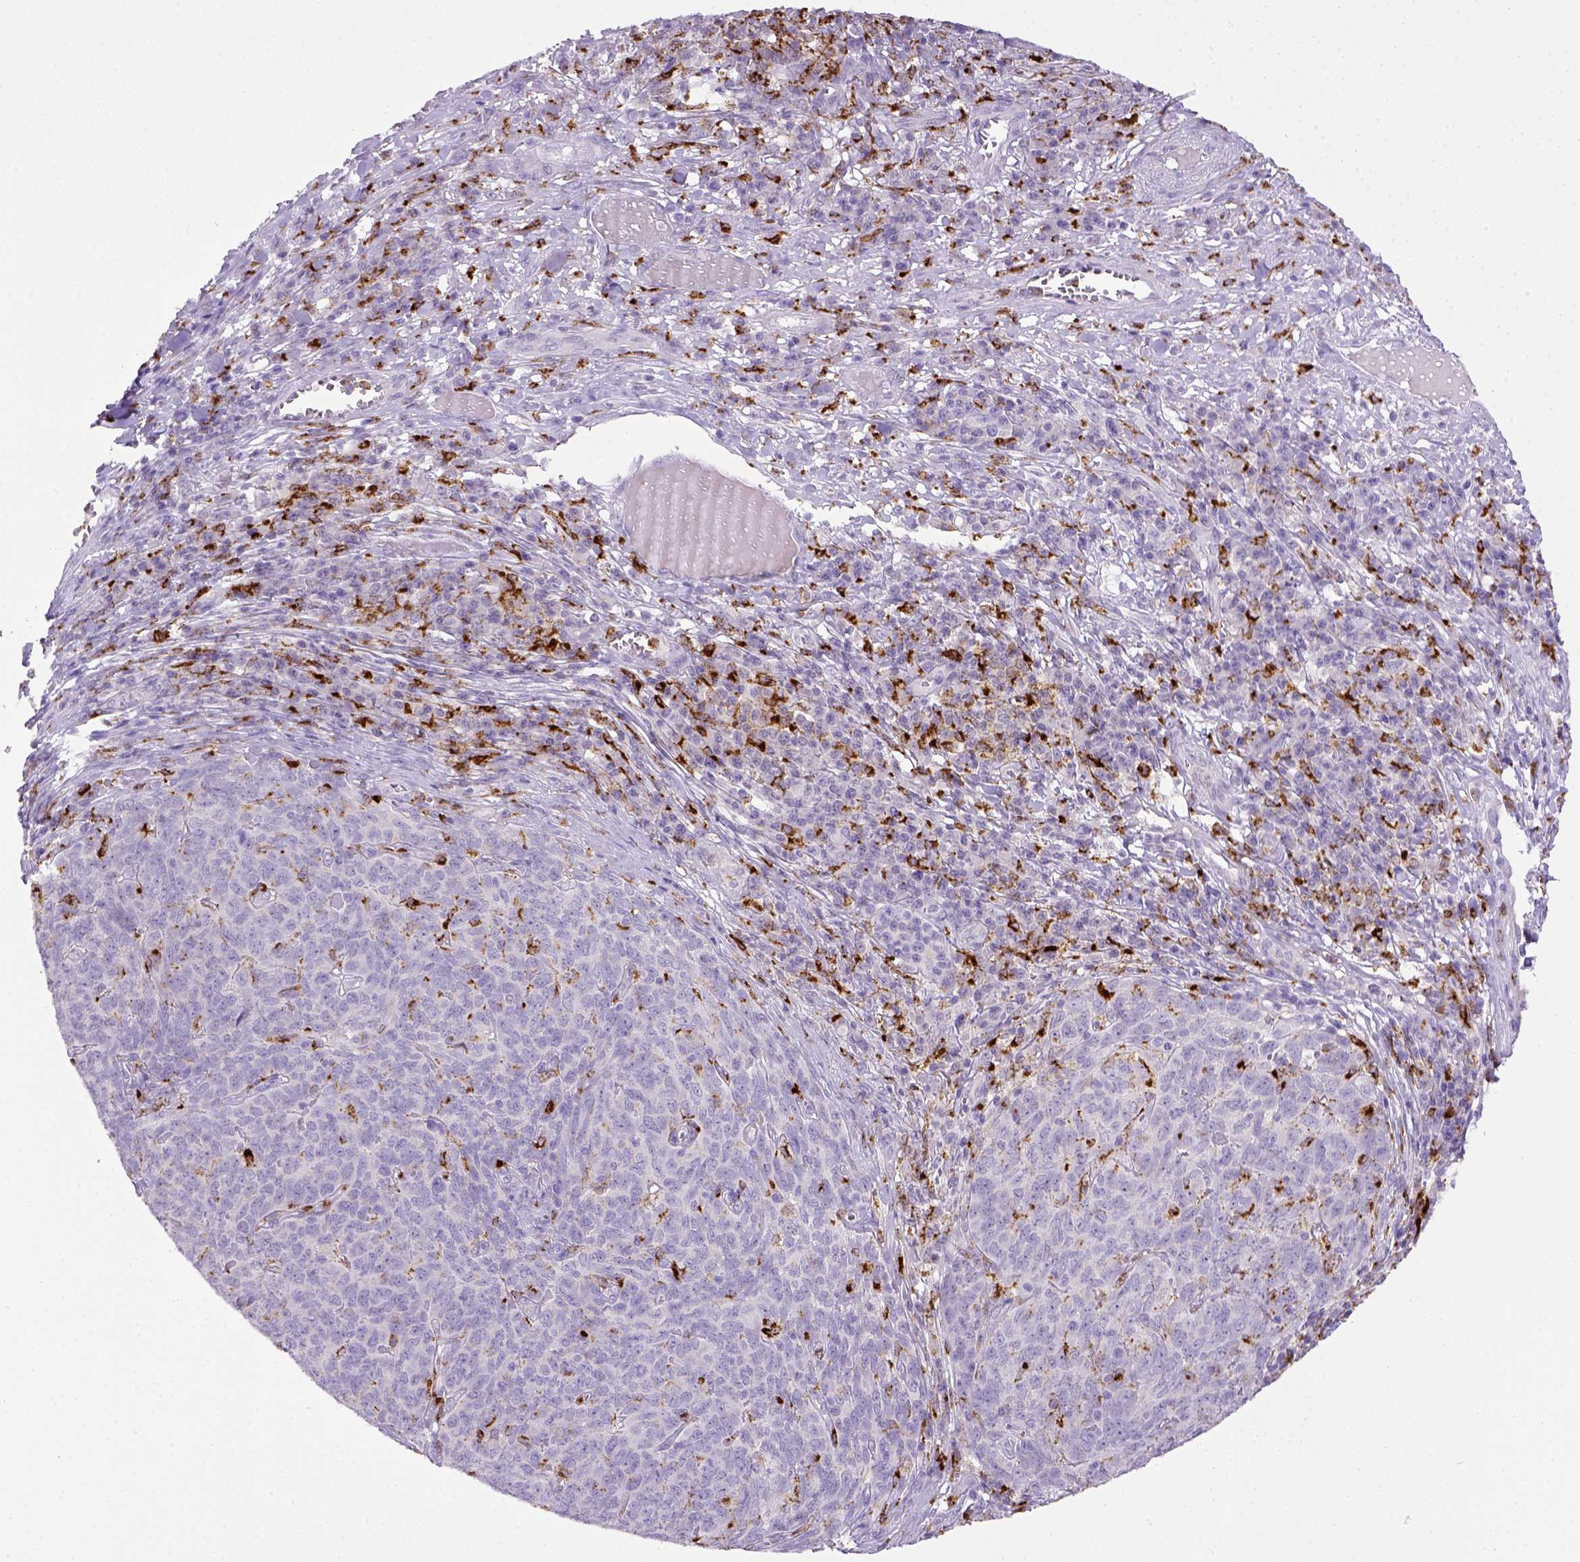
{"staining": {"intensity": "negative", "quantity": "none", "location": "none"}, "tissue": "skin cancer", "cell_type": "Tumor cells", "image_type": "cancer", "snomed": [{"axis": "morphology", "description": "Squamous cell carcinoma, NOS"}, {"axis": "topography", "description": "Skin"}, {"axis": "topography", "description": "Anal"}], "caption": "Squamous cell carcinoma (skin) was stained to show a protein in brown. There is no significant staining in tumor cells.", "gene": "CD68", "patient": {"sex": "female", "age": 51}}